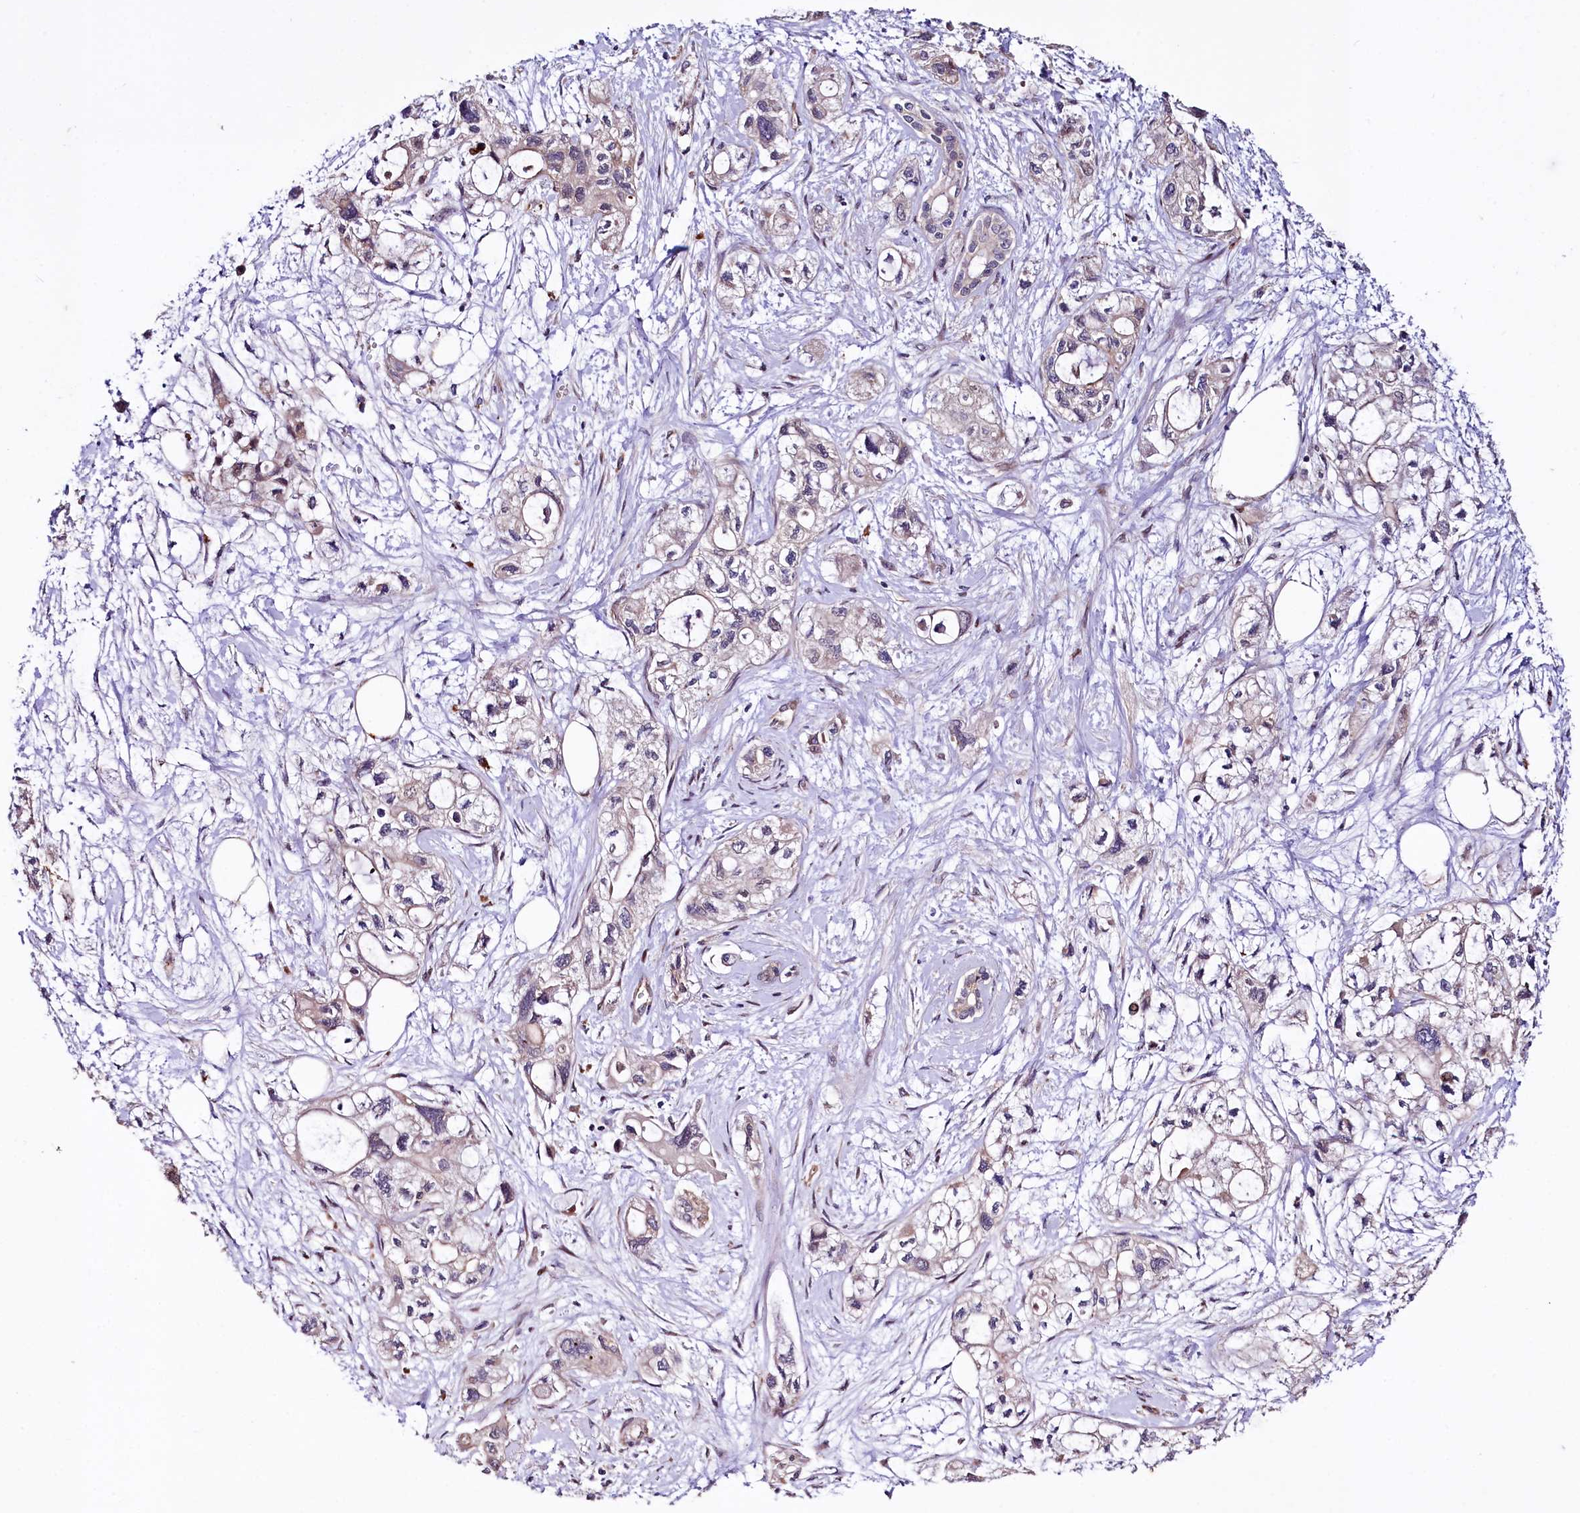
{"staining": {"intensity": "moderate", "quantity": "<25%", "location": "cytoplasmic/membranous"}, "tissue": "pancreatic cancer", "cell_type": "Tumor cells", "image_type": "cancer", "snomed": [{"axis": "morphology", "description": "Adenocarcinoma, NOS"}, {"axis": "topography", "description": "Pancreas"}], "caption": "Immunohistochemistry (IHC) (DAB (3,3'-diaminobenzidine)) staining of human pancreatic cancer demonstrates moderate cytoplasmic/membranous protein staining in approximately <25% of tumor cells.", "gene": "SPATS2", "patient": {"sex": "male", "age": 75}}